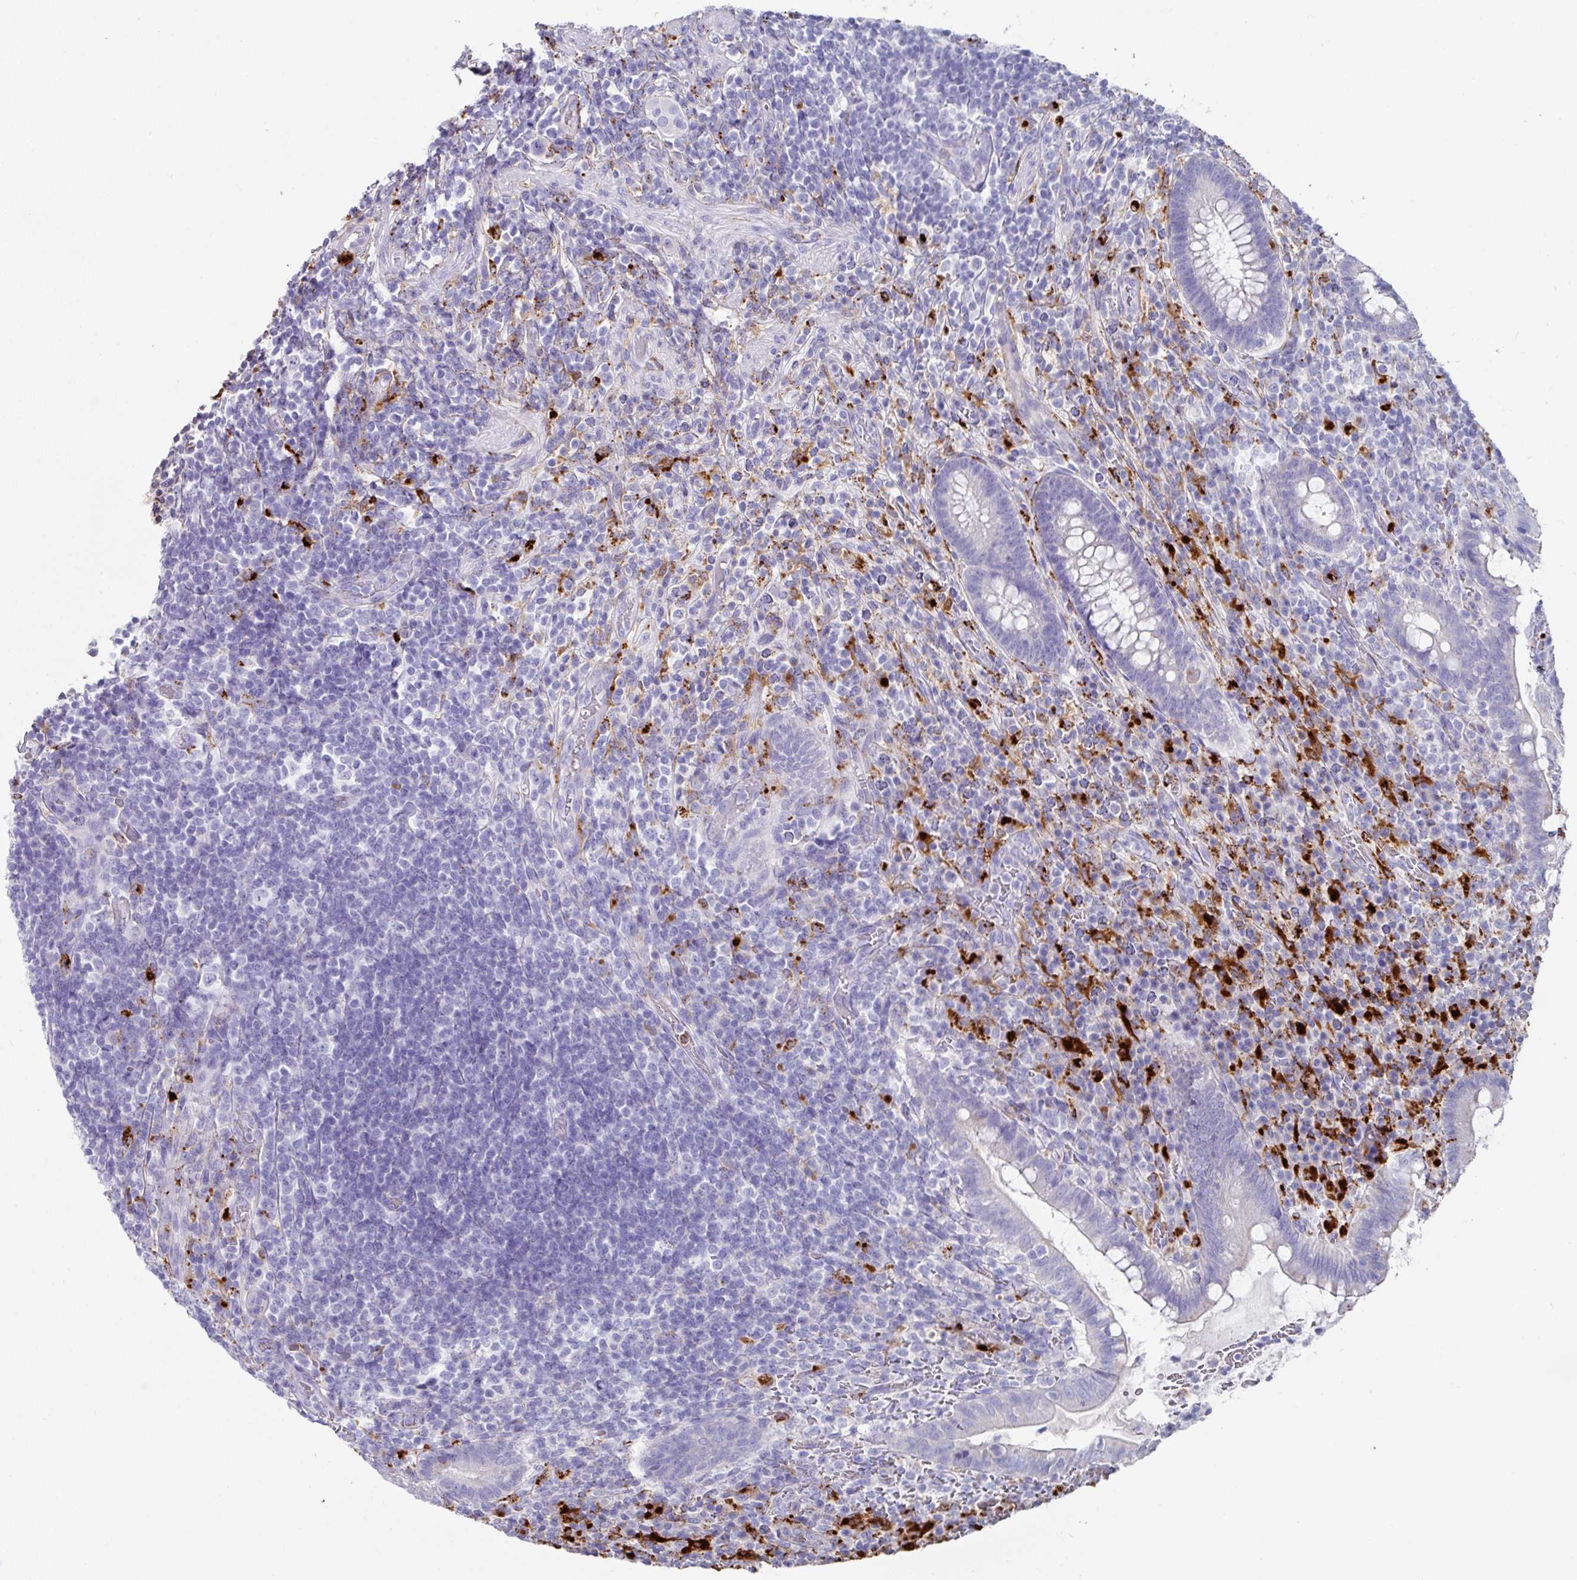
{"staining": {"intensity": "negative", "quantity": "none", "location": "none"}, "tissue": "appendix", "cell_type": "Glandular cells", "image_type": "normal", "snomed": [{"axis": "morphology", "description": "Normal tissue, NOS"}, {"axis": "topography", "description": "Appendix"}], "caption": "Immunohistochemistry (IHC) photomicrograph of unremarkable appendix: human appendix stained with DAB (3,3'-diaminobenzidine) displays no significant protein staining in glandular cells. (DAB IHC with hematoxylin counter stain).", "gene": "CPVL", "patient": {"sex": "female", "age": 43}}